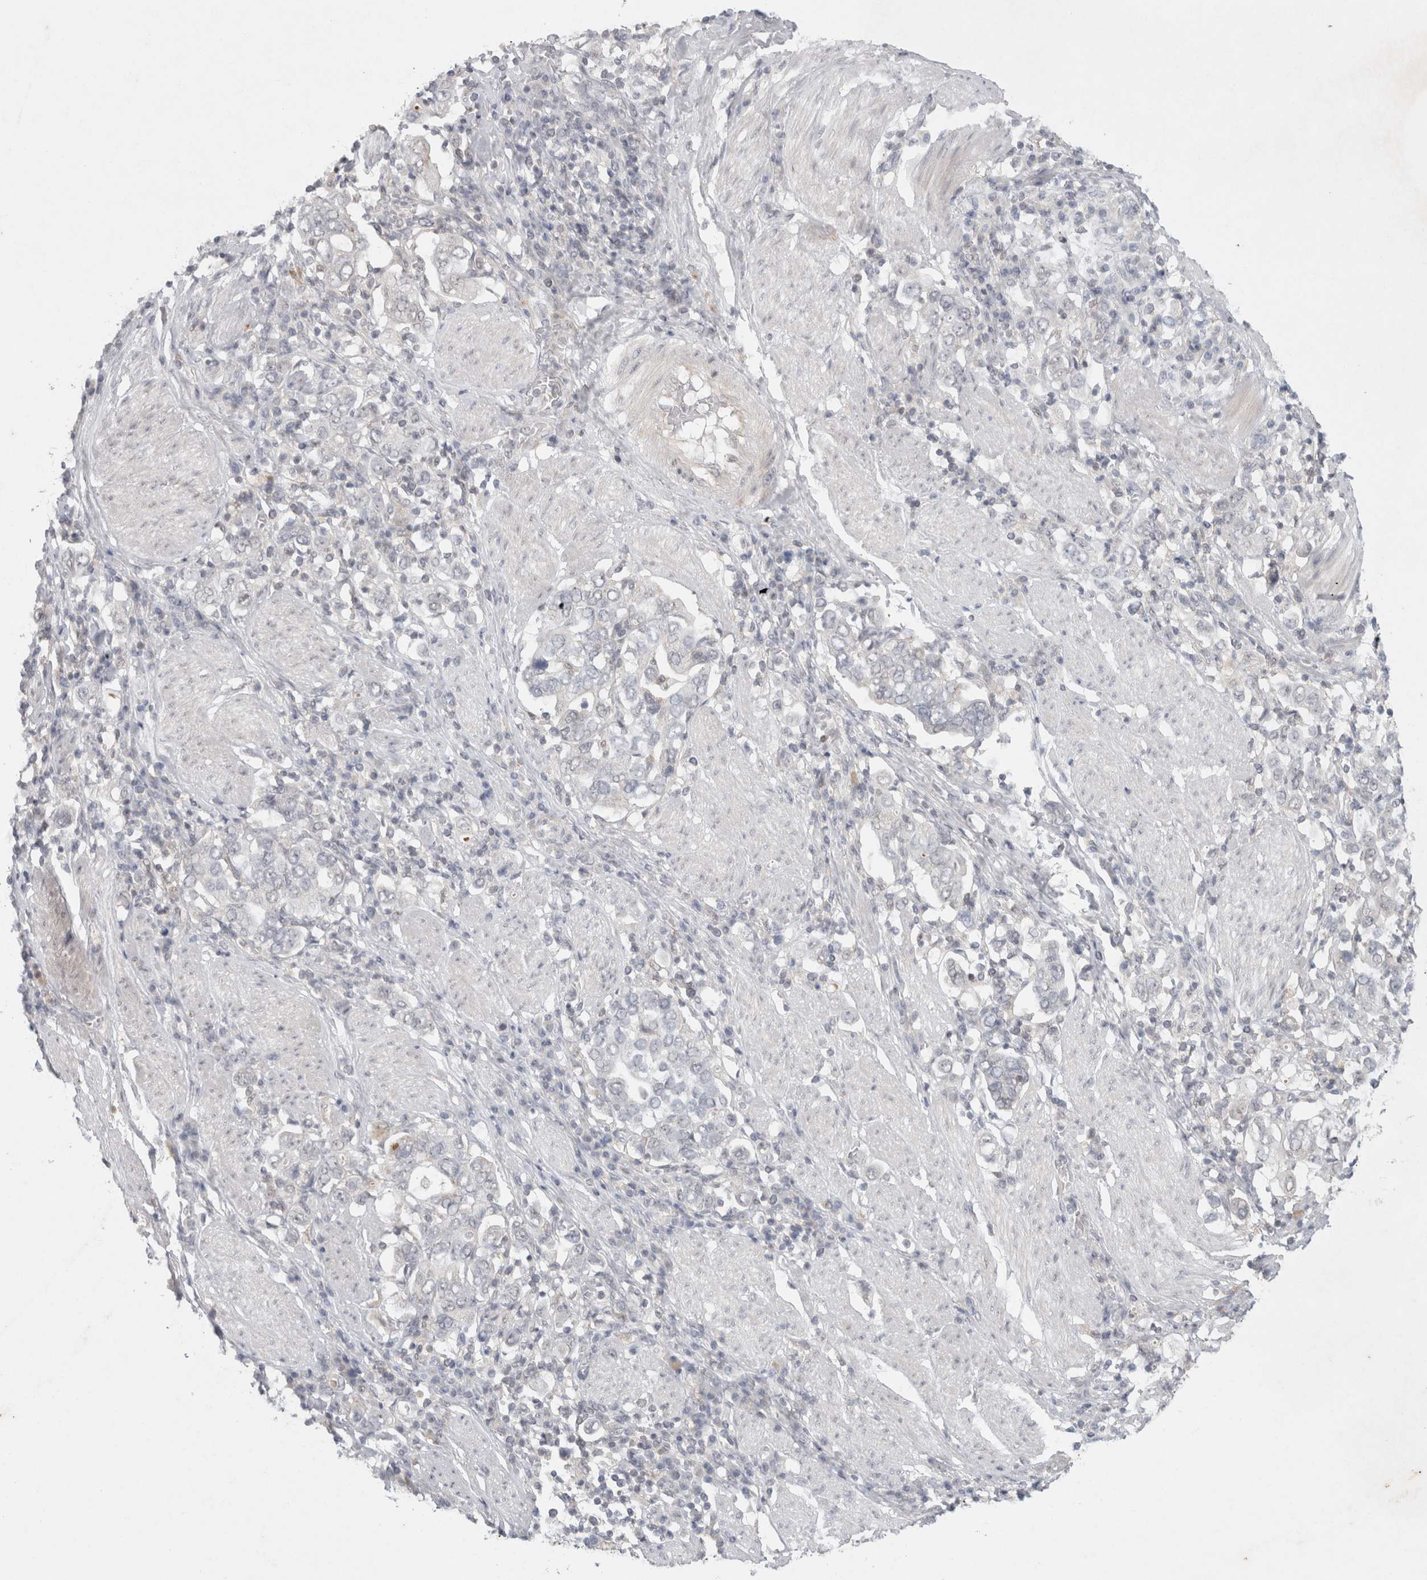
{"staining": {"intensity": "negative", "quantity": "none", "location": "none"}, "tissue": "stomach cancer", "cell_type": "Tumor cells", "image_type": "cancer", "snomed": [{"axis": "morphology", "description": "Adenocarcinoma, NOS"}, {"axis": "topography", "description": "Stomach, upper"}], "caption": "Immunohistochemistry micrograph of human stomach cancer (adenocarcinoma) stained for a protein (brown), which displays no positivity in tumor cells. (DAB immunohistochemistry (IHC) visualized using brightfield microscopy, high magnification).", "gene": "FBXO42", "patient": {"sex": "male", "age": 62}}